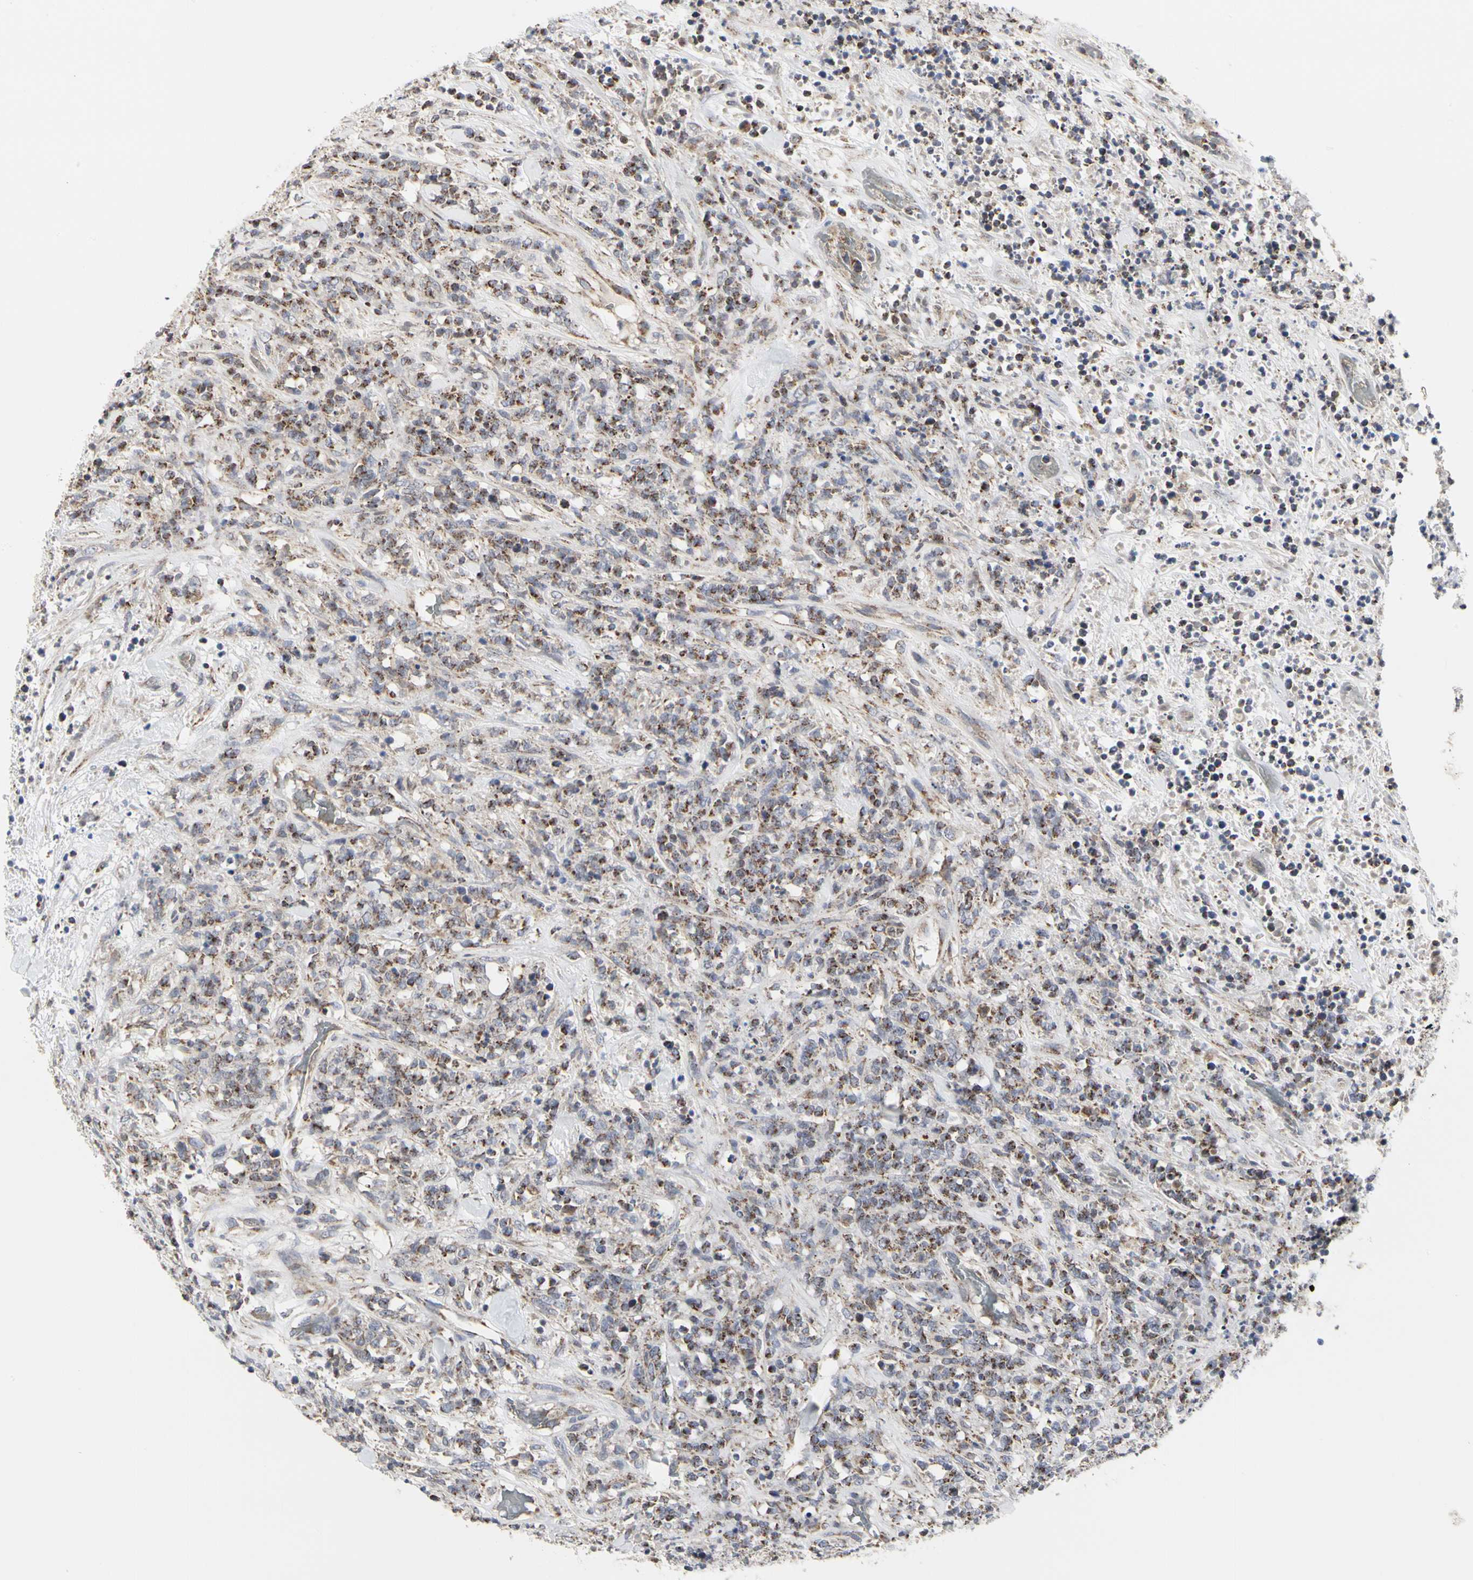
{"staining": {"intensity": "moderate", "quantity": "25%-75%", "location": "cytoplasmic/membranous"}, "tissue": "lymphoma", "cell_type": "Tumor cells", "image_type": "cancer", "snomed": [{"axis": "morphology", "description": "Malignant lymphoma, non-Hodgkin's type, High grade"}, {"axis": "topography", "description": "Soft tissue"}], "caption": "Immunohistochemical staining of malignant lymphoma, non-Hodgkin's type (high-grade) reveals medium levels of moderate cytoplasmic/membranous protein expression in about 25%-75% of tumor cells. The protein of interest is shown in brown color, while the nuclei are stained blue.", "gene": "TSKU", "patient": {"sex": "male", "age": 18}}